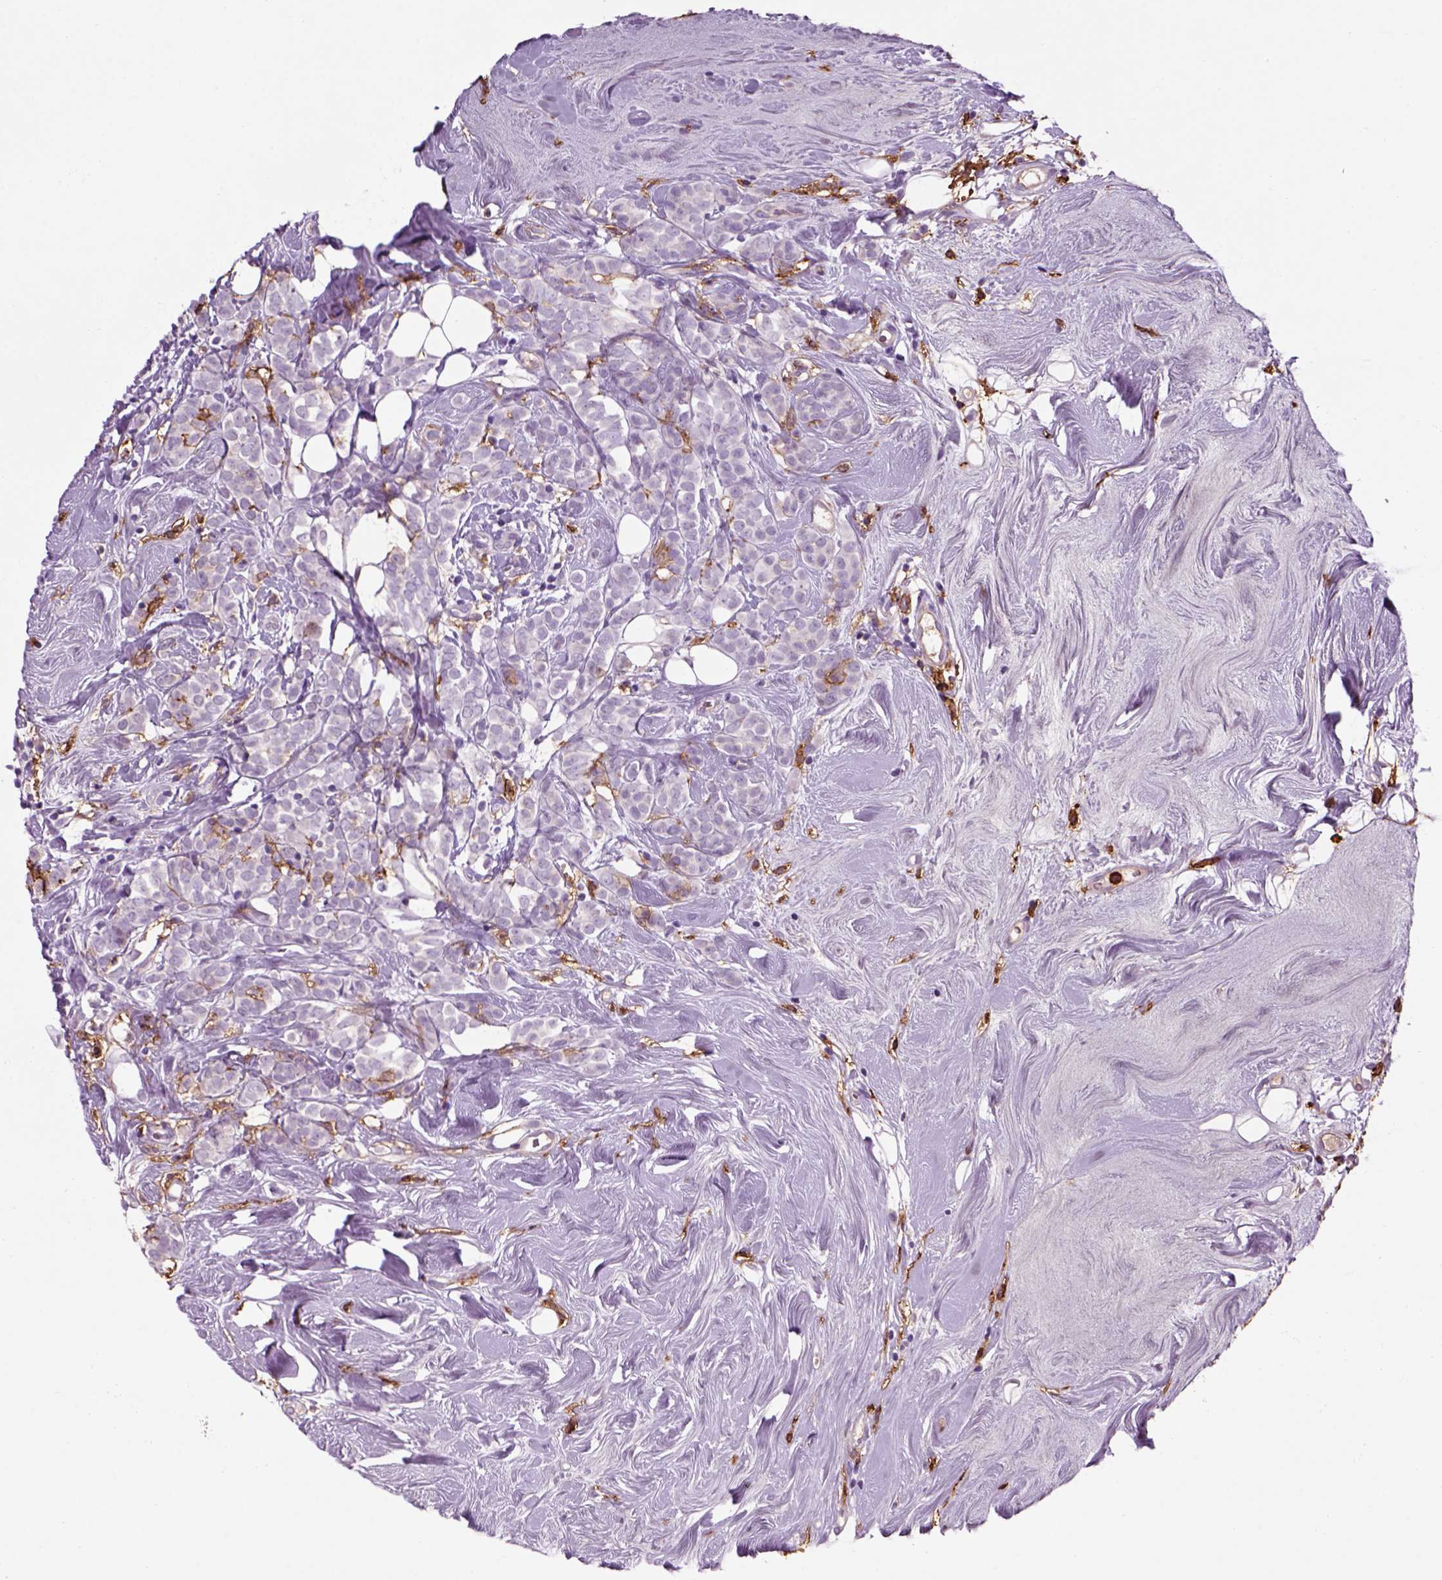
{"staining": {"intensity": "negative", "quantity": "none", "location": "none"}, "tissue": "breast cancer", "cell_type": "Tumor cells", "image_type": "cancer", "snomed": [{"axis": "morphology", "description": "Lobular carcinoma"}, {"axis": "topography", "description": "Breast"}], "caption": "Tumor cells are negative for protein expression in human breast lobular carcinoma.", "gene": "CD14", "patient": {"sex": "female", "age": 49}}